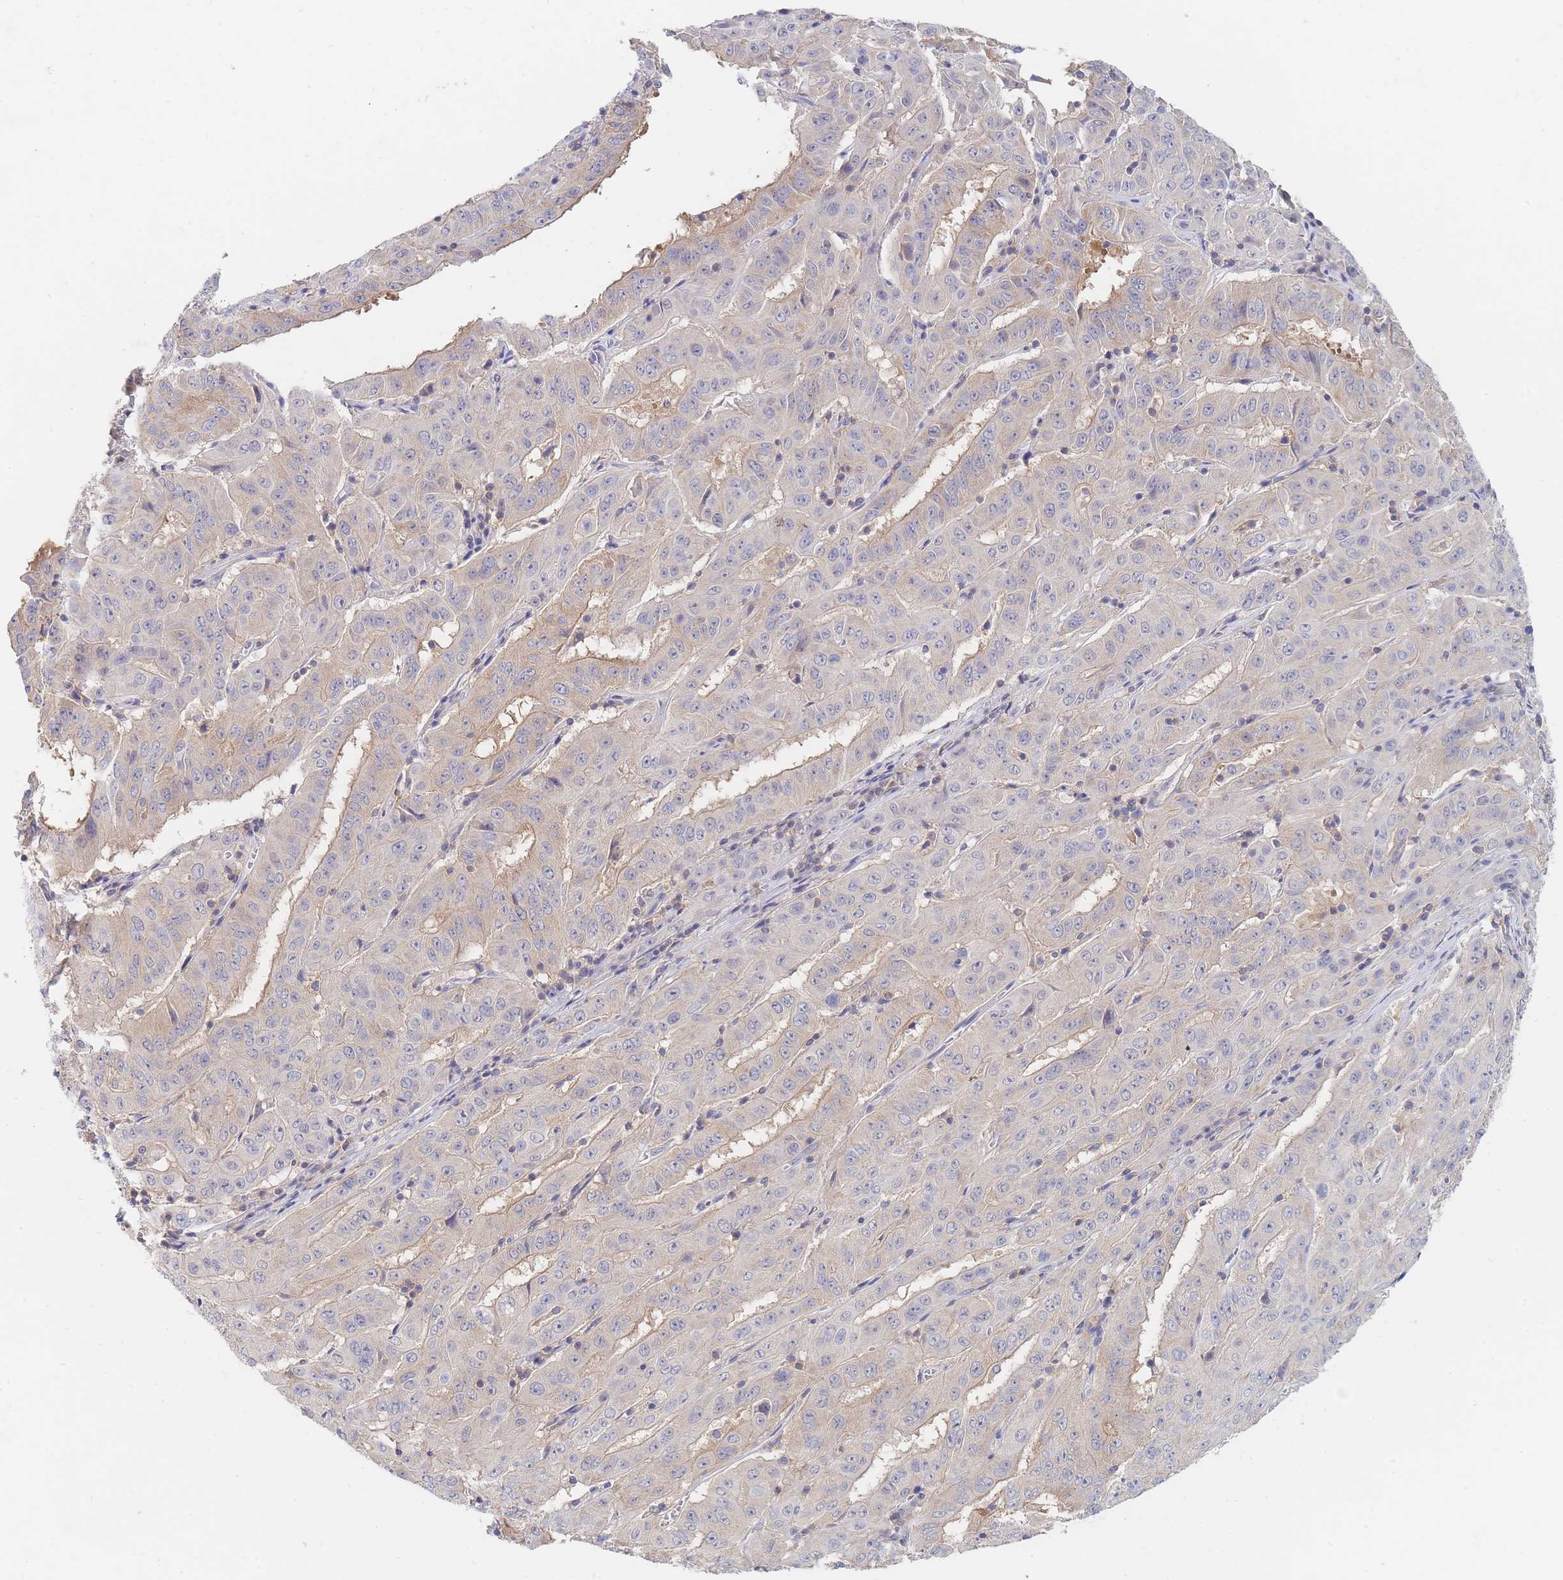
{"staining": {"intensity": "weak", "quantity": "<25%", "location": "cytoplasmic/membranous"}, "tissue": "pancreatic cancer", "cell_type": "Tumor cells", "image_type": "cancer", "snomed": [{"axis": "morphology", "description": "Adenocarcinoma, NOS"}, {"axis": "topography", "description": "Pancreas"}], "caption": "Human pancreatic adenocarcinoma stained for a protein using immunohistochemistry (IHC) demonstrates no positivity in tumor cells.", "gene": "PPP6C", "patient": {"sex": "male", "age": 63}}